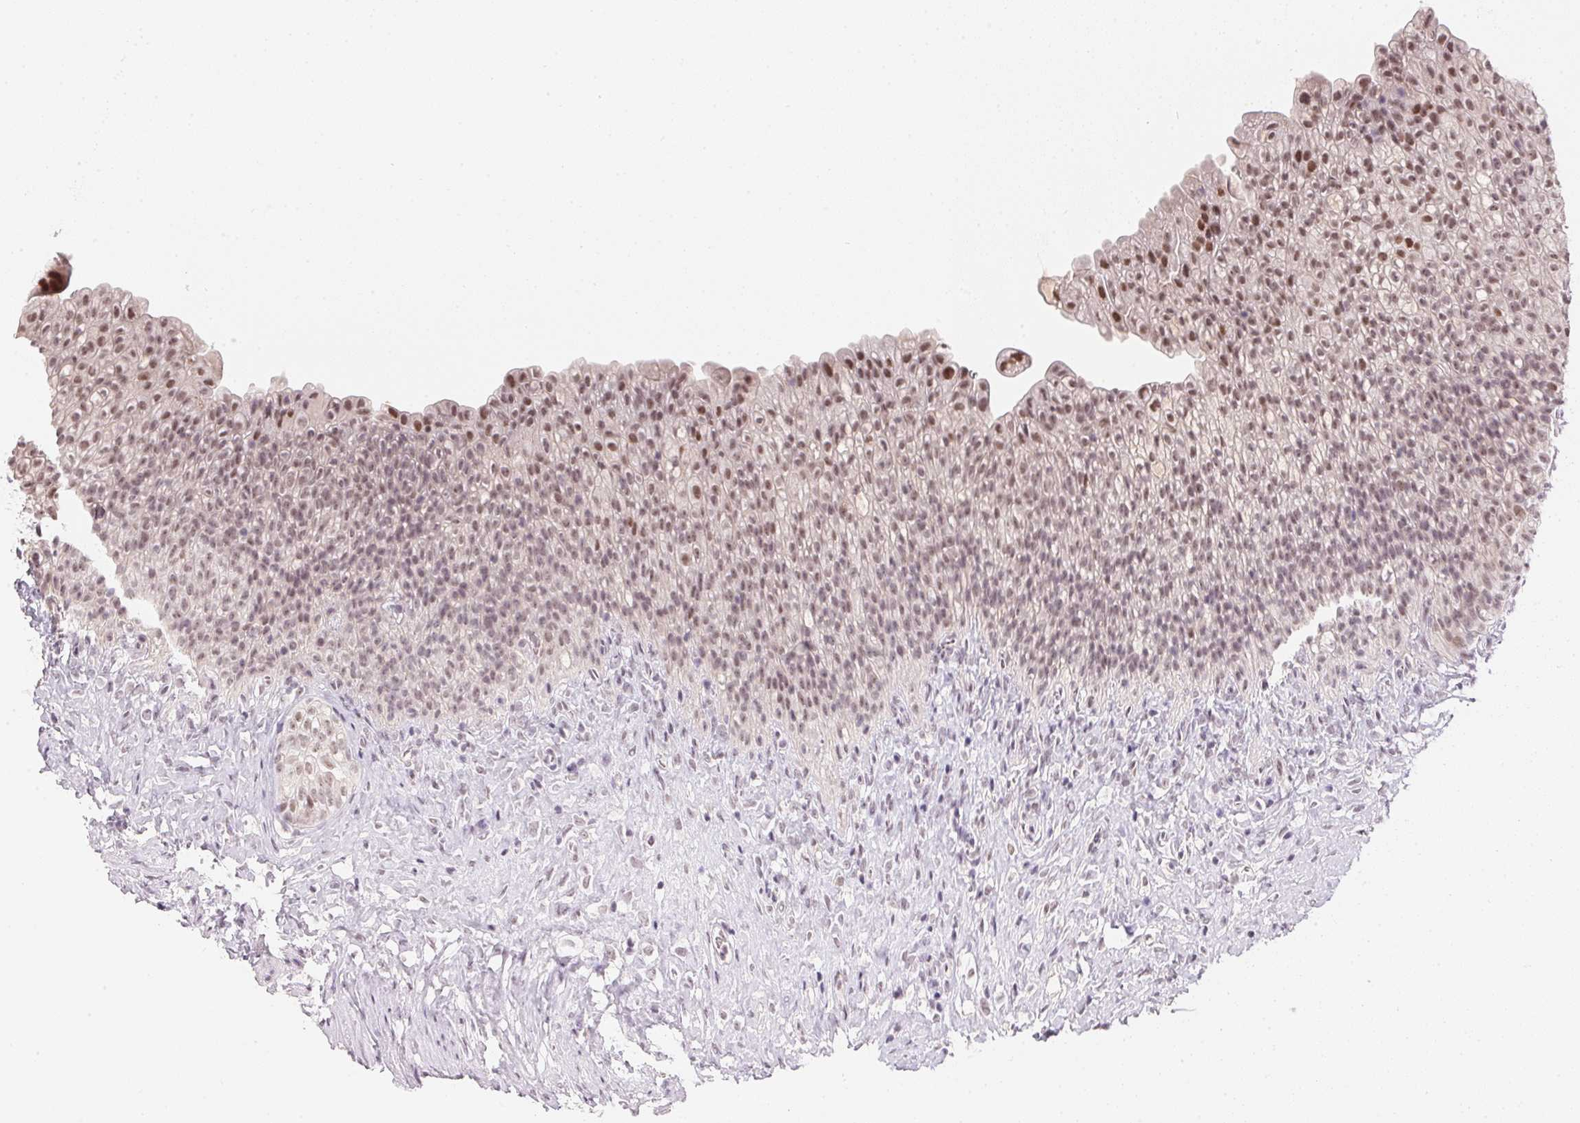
{"staining": {"intensity": "moderate", "quantity": "25%-75%", "location": "nuclear"}, "tissue": "urinary bladder", "cell_type": "Urothelial cells", "image_type": "normal", "snomed": [{"axis": "morphology", "description": "Normal tissue, NOS"}, {"axis": "topography", "description": "Urinary bladder"}, {"axis": "topography", "description": "Prostate"}], "caption": "IHC histopathology image of benign human urinary bladder stained for a protein (brown), which reveals medium levels of moderate nuclear positivity in approximately 25%-75% of urothelial cells.", "gene": "KDM4D", "patient": {"sex": "male", "age": 76}}